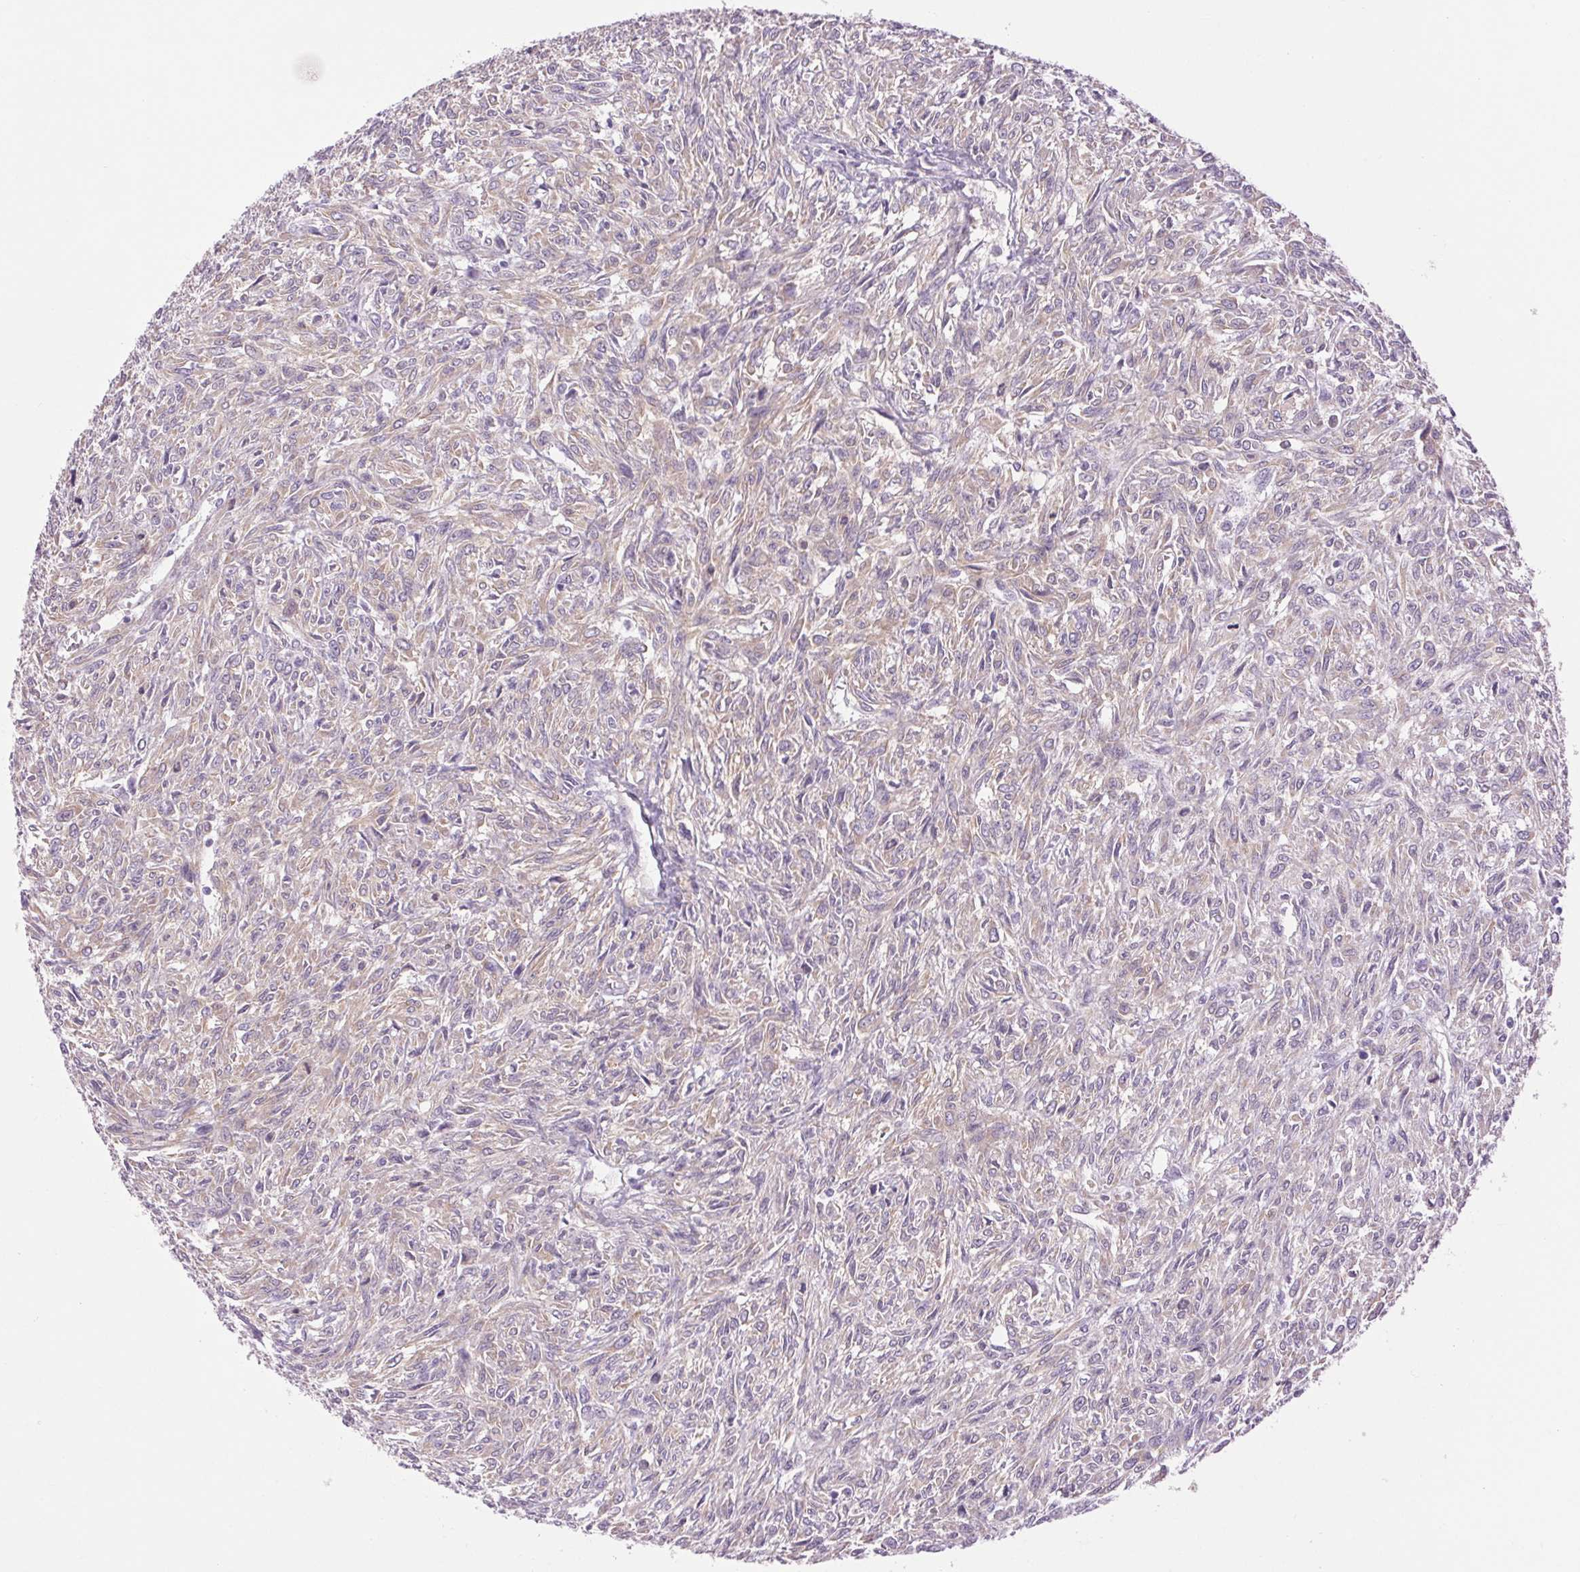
{"staining": {"intensity": "negative", "quantity": "none", "location": "none"}, "tissue": "renal cancer", "cell_type": "Tumor cells", "image_type": "cancer", "snomed": [{"axis": "morphology", "description": "Adenocarcinoma, NOS"}, {"axis": "topography", "description": "Kidney"}], "caption": "This is a histopathology image of immunohistochemistry staining of renal adenocarcinoma, which shows no positivity in tumor cells.", "gene": "SOWAHC", "patient": {"sex": "male", "age": 58}}